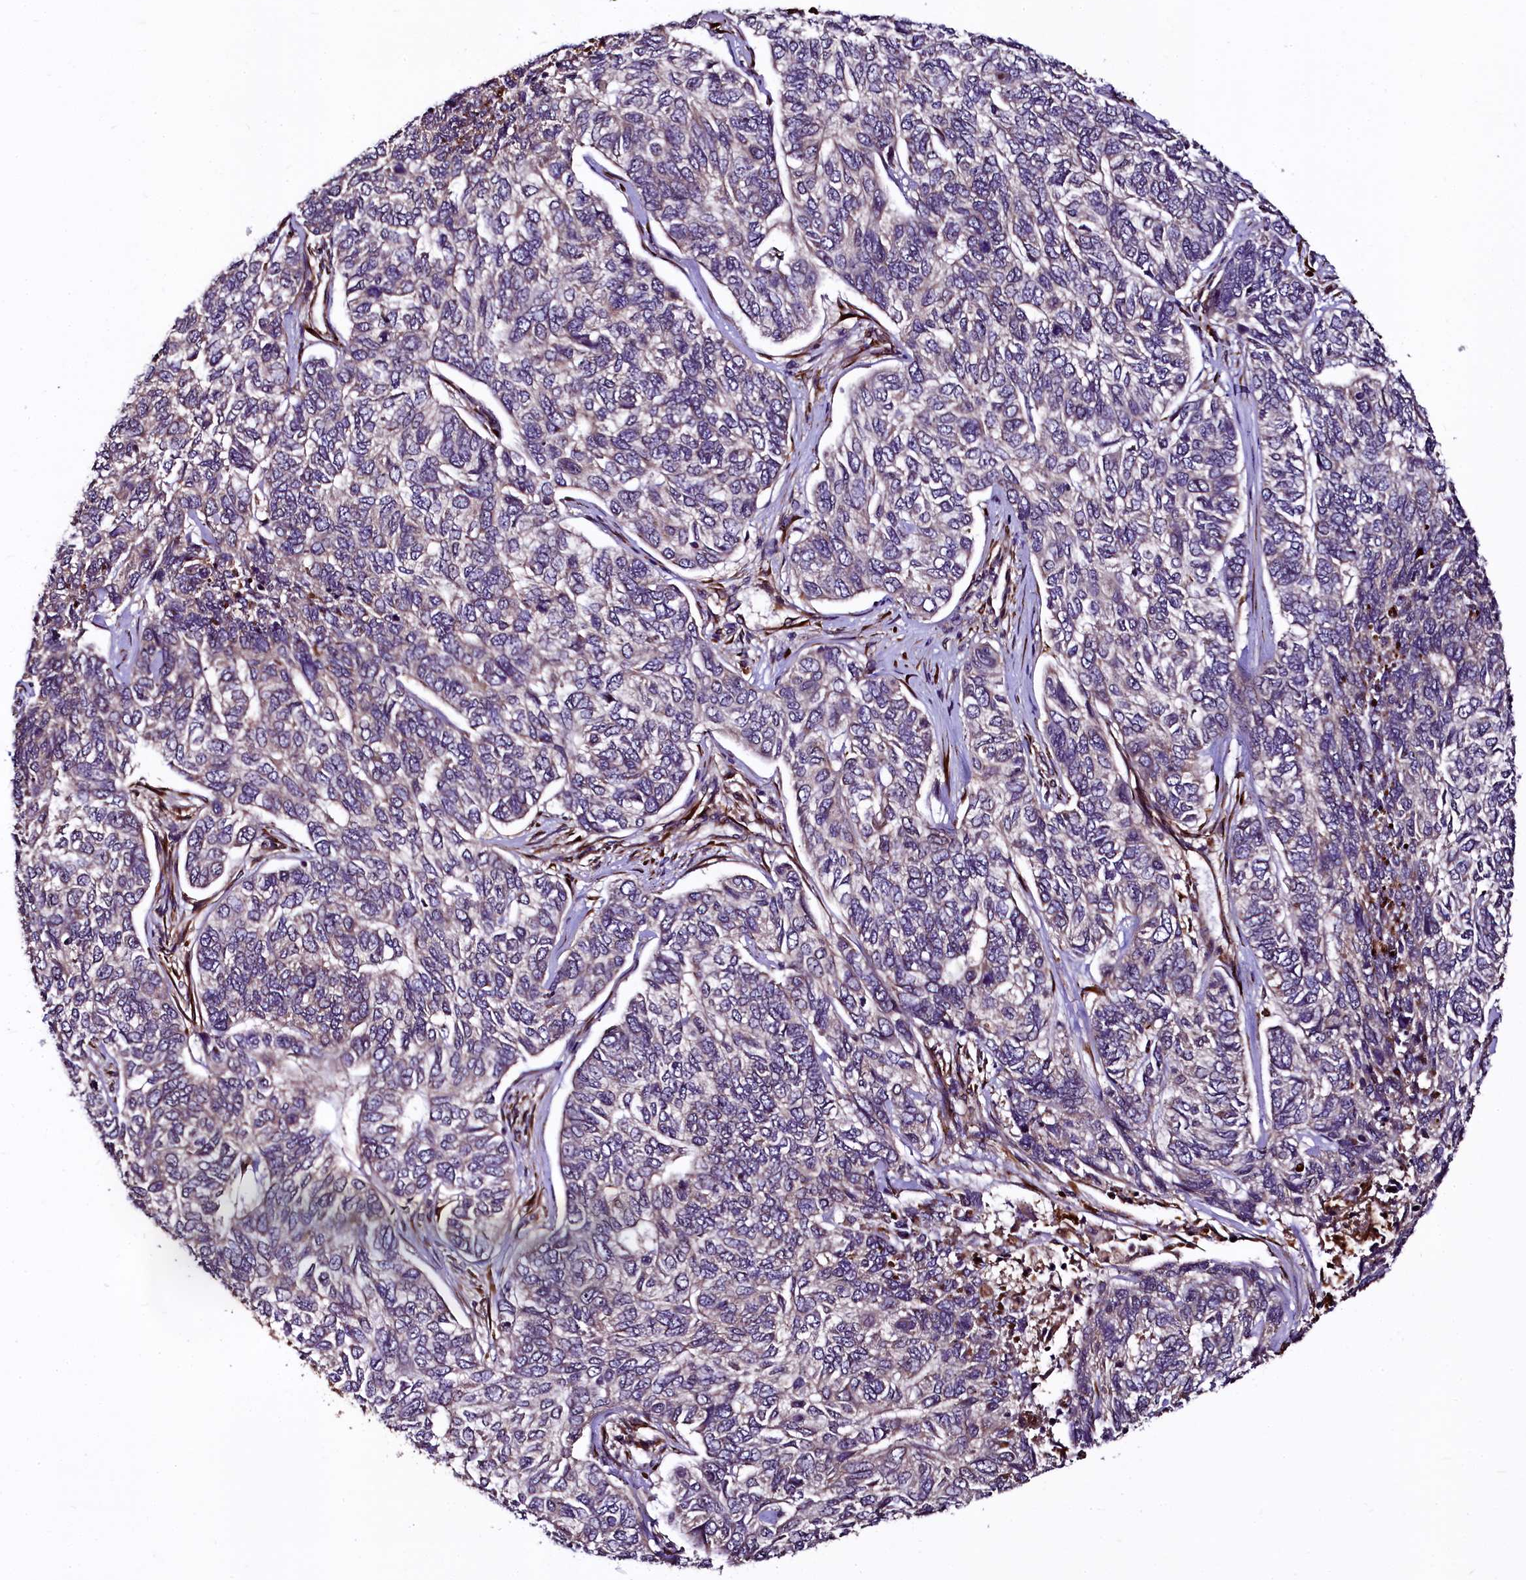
{"staining": {"intensity": "weak", "quantity": "<25%", "location": "cytoplasmic/membranous"}, "tissue": "skin cancer", "cell_type": "Tumor cells", "image_type": "cancer", "snomed": [{"axis": "morphology", "description": "Basal cell carcinoma"}, {"axis": "topography", "description": "Skin"}], "caption": "The IHC histopathology image has no significant expression in tumor cells of skin cancer tissue.", "gene": "N4BP1", "patient": {"sex": "female", "age": 65}}